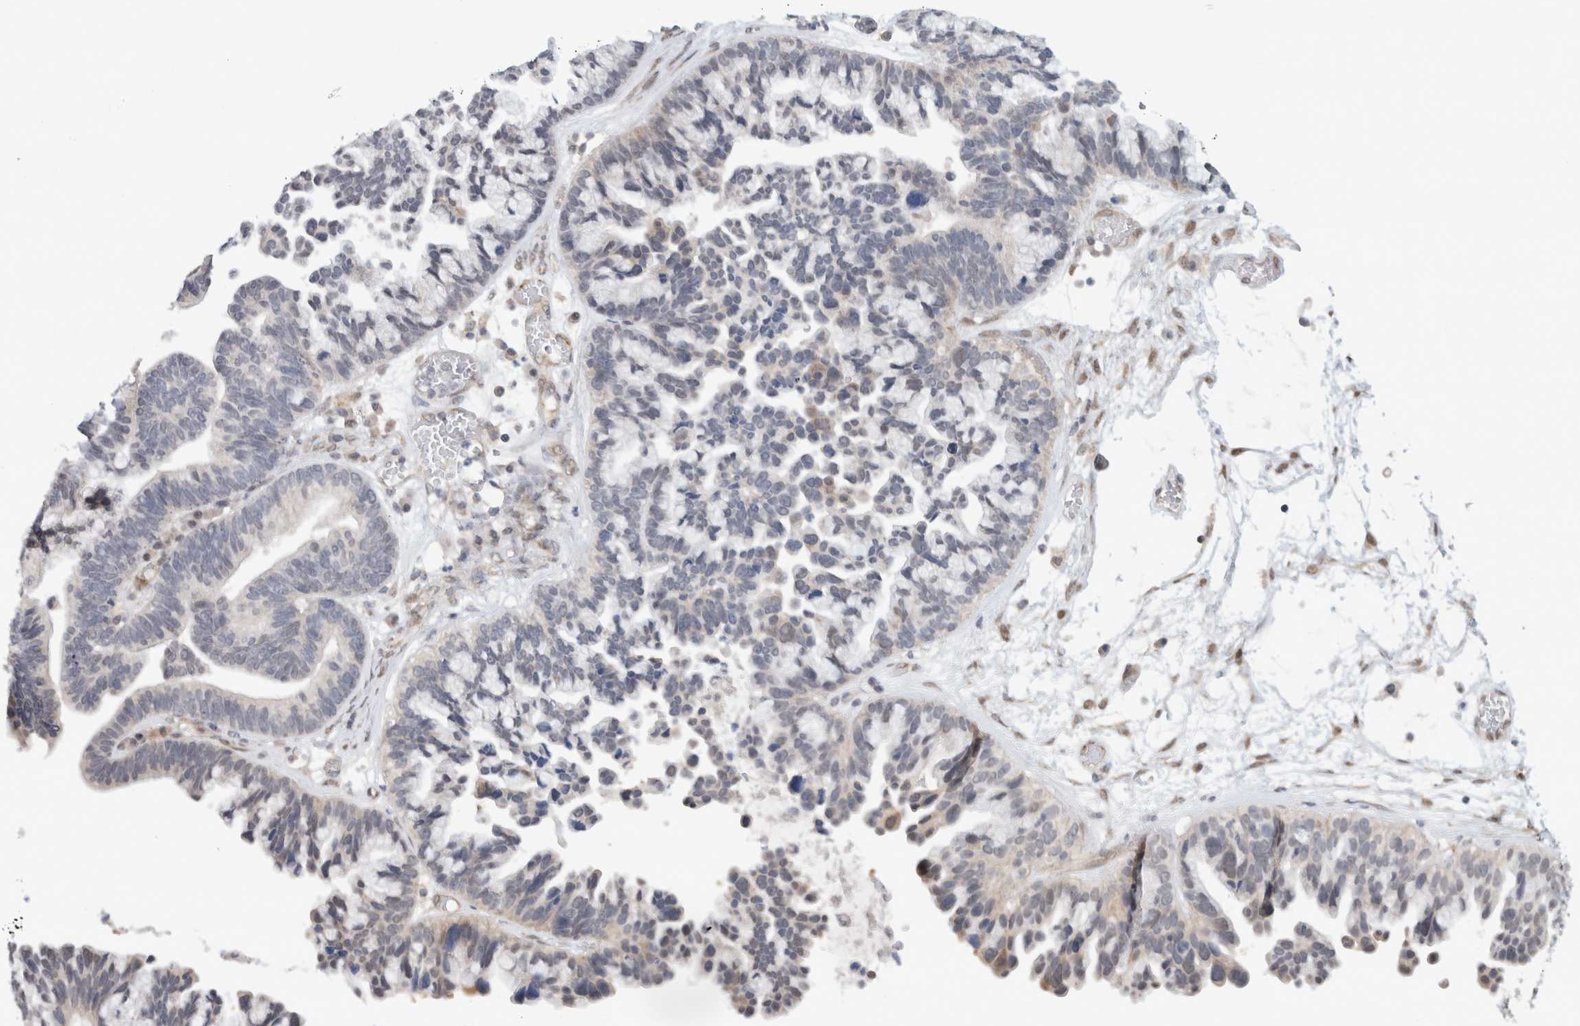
{"staining": {"intensity": "negative", "quantity": "none", "location": "none"}, "tissue": "ovarian cancer", "cell_type": "Tumor cells", "image_type": "cancer", "snomed": [{"axis": "morphology", "description": "Cystadenocarcinoma, serous, NOS"}, {"axis": "topography", "description": "Ovary"}], "caption": "Immunohistochemistry (IHC) photomicrograph of serous cystadenocarcinoma (ovarian) stained for a protein (brown), which exhibits no staining in tumor cells.", "gene": "EIF4G3", "patient": {"sex": "female", "age": 56}}